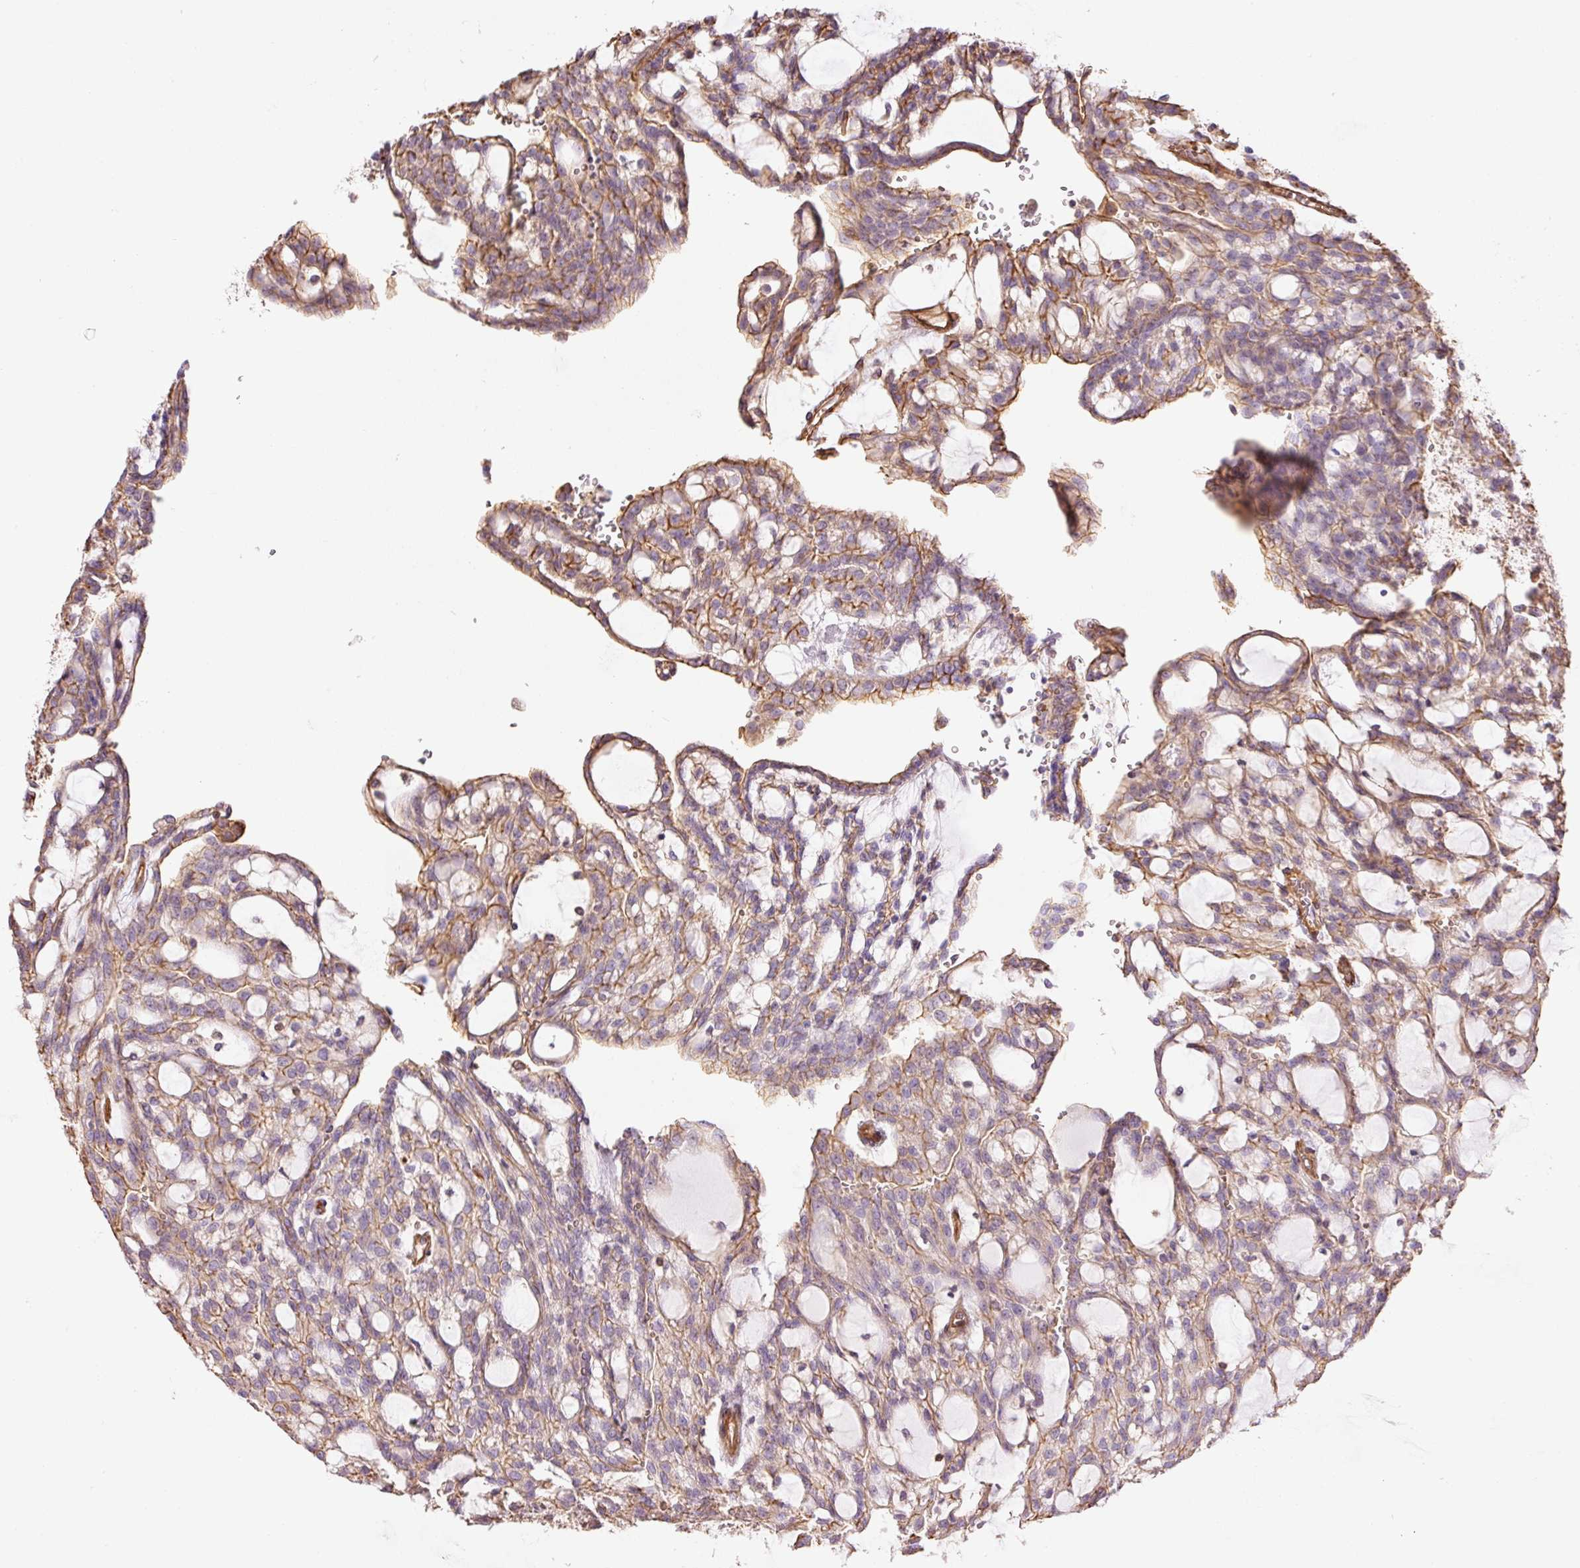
{"staining": {"intensity": "moderate", "quantity": "25%-75%", "location": "cytoplasmic/membranous"}, "tissue": "renal cancer", "cell_type": "Tumor cells", "image_type": "cancer", "snomed": [{"axis": "morphology", "description": "Adenocarcinoma, NOS"}, {"axis": "topography", "description": "Kidney"}], "caption": "High-power microscopy captured an immunohistochemistry (IHC) image of renal adenocarcinoma, revealing moderate cytoplasmic/membranous positivity in approximately 25%-75% of tumor cells.", "gene": "PPP1R1B", "patient": {"sex": "male", "age": 63}}